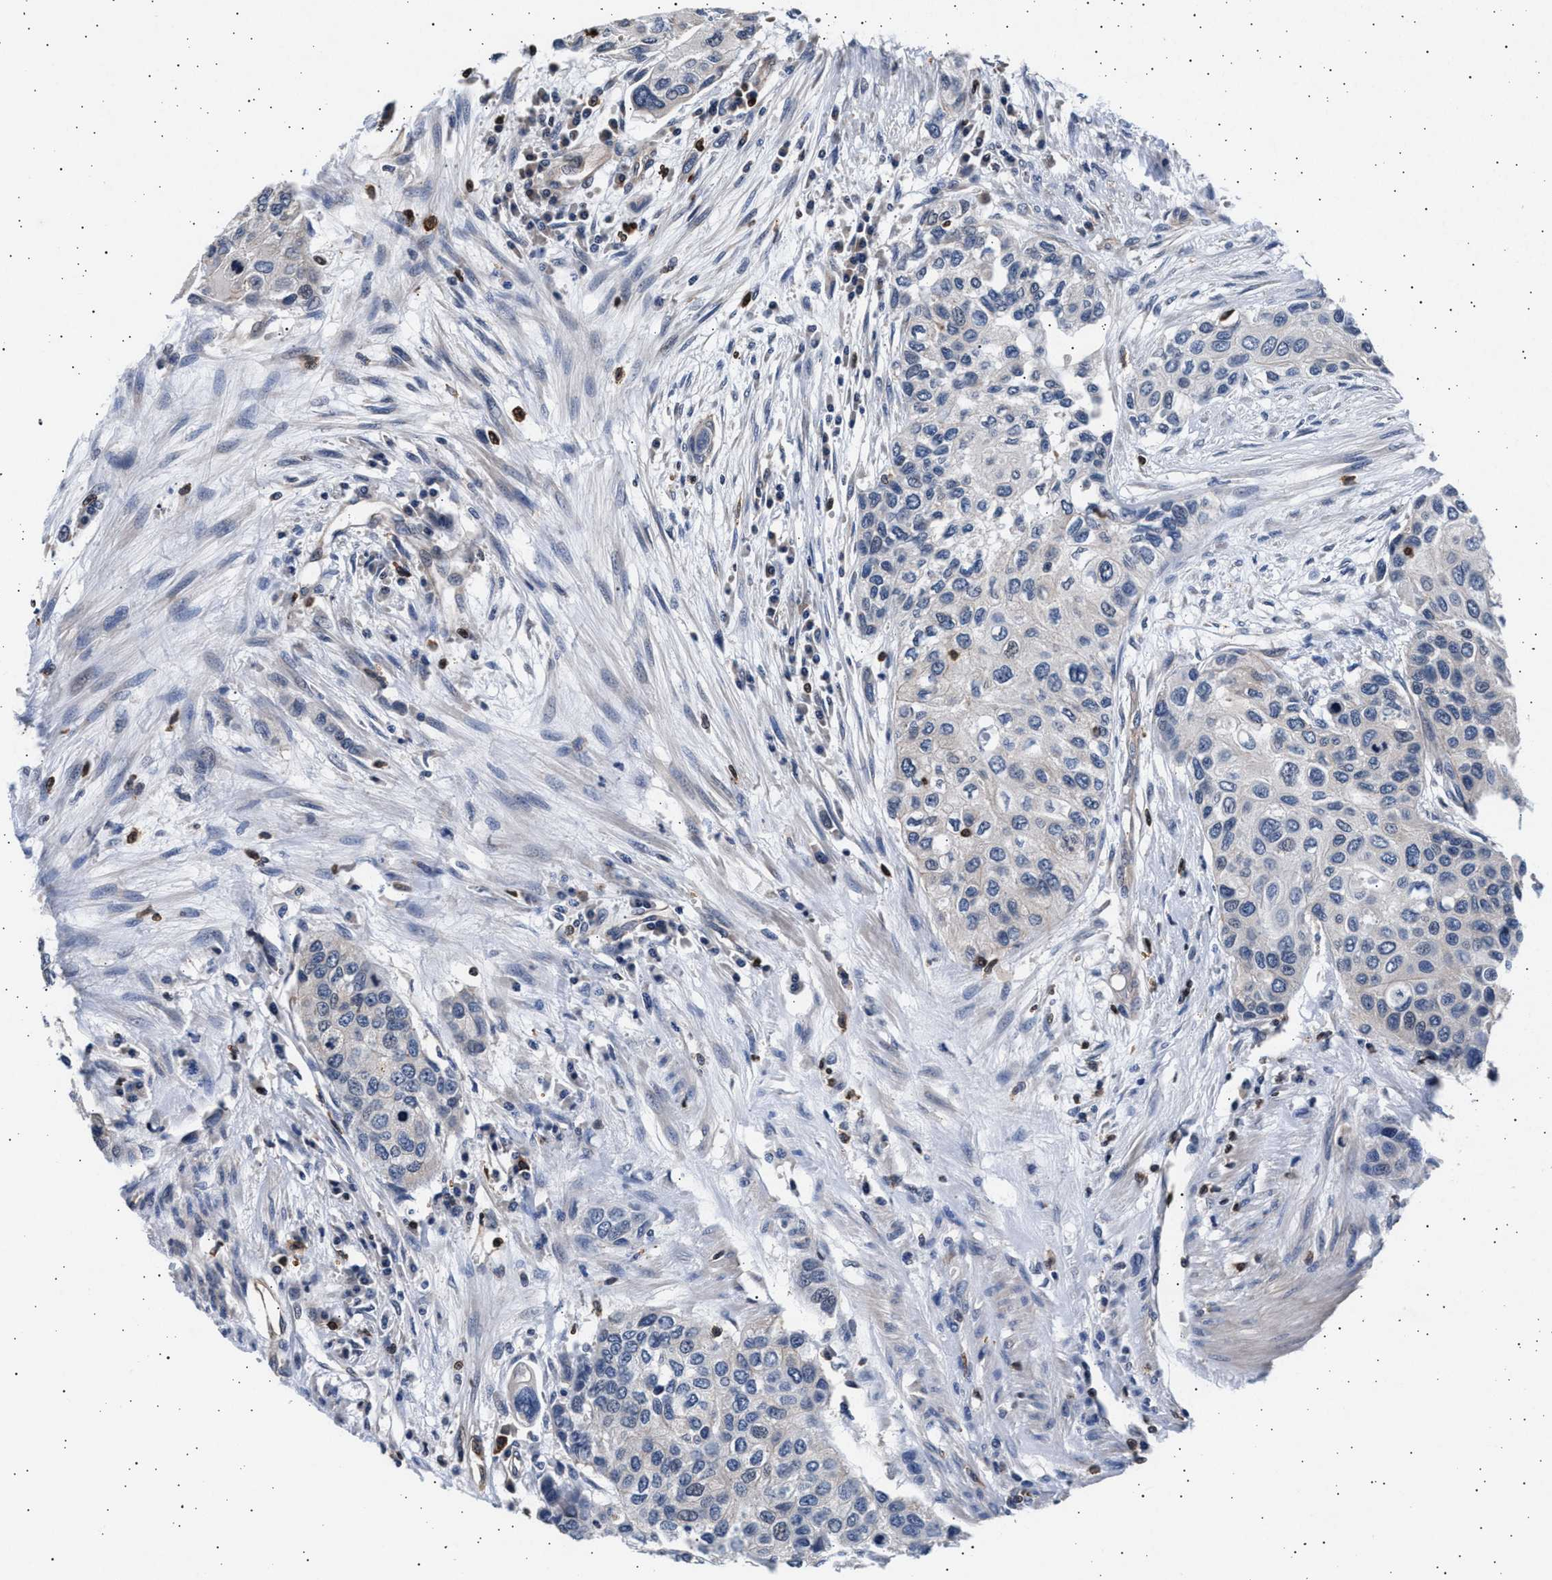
{"staining": {"intensity": "negative", "quantity": "none", "location": "none"}, "tissue": "urothelial cancer", "cell_type": "Tumor cells", "image_type": "cancer", "snomed": [{"axis": "morphology", "description": "Urothelial carcinoma, High grade"}, {"axis": "topography", "description": "Urinary bladder"}], "caption": "Tumor cells are negative for brown protein staining in urothelial cancer.", "gene": "GRAP2", "patient": {"sex": "female", "age": 56}}